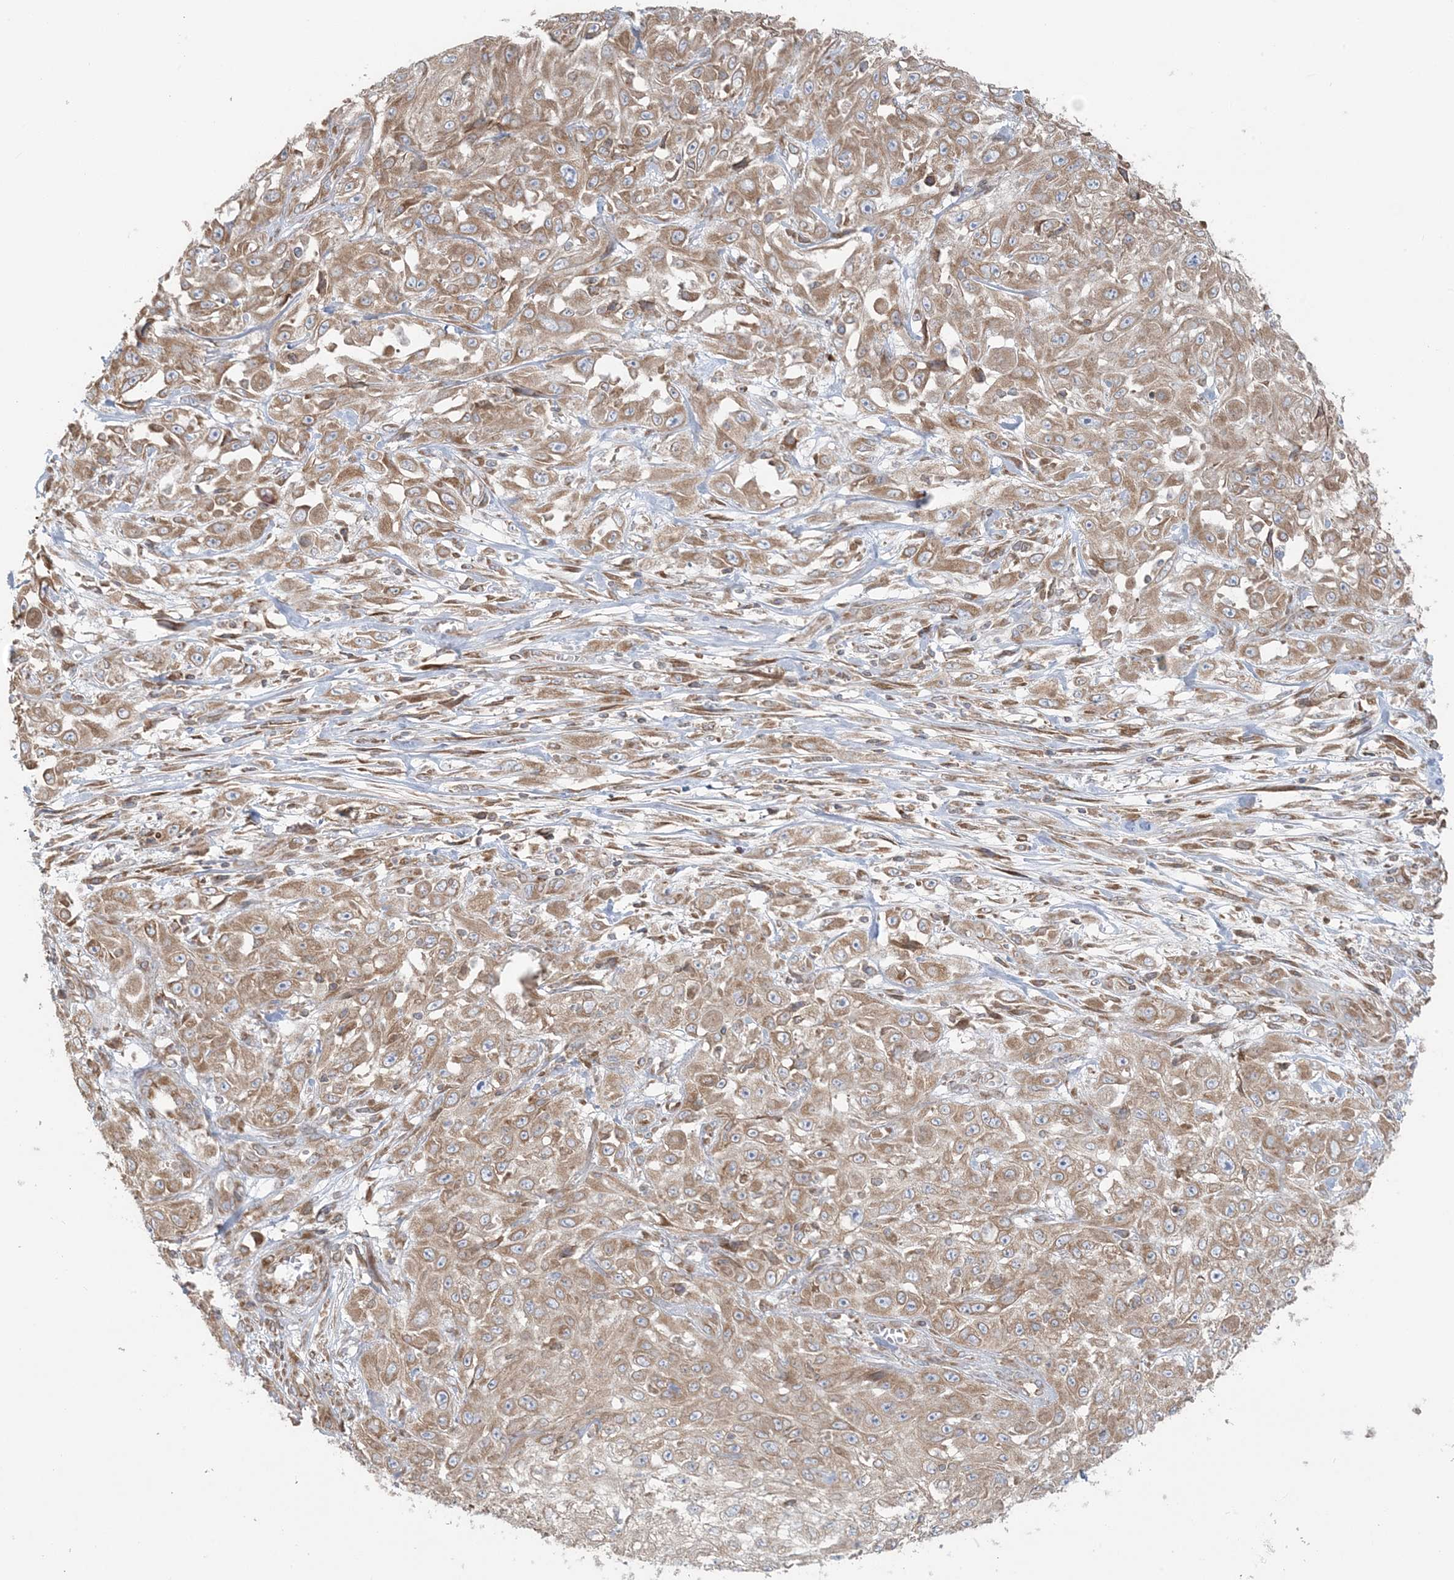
{"staining": {"intensity": "weak", "quantity": ">75%", "location": "cytoplasmic/membranous"}, "tissue": "skin cancer", "cell_type": "Tumor cells", "image_type": "cancer", "snomed": [{"axis": "morphology", "description": "Squamous cell carcinoma, NOS"}, {"axis": "morphology", "description": "Squamous cell carcinoma, metastatic, NOS"}, {"axis": "topography", "description": "Skin"}, {"axis": "topography", "description": "Lymph node"}], "caption": "High-magnification brightfield microscopy of skin metastatic squamous cell carcinoma stained with DAB (brown) and counterstained with hematoxylin (blue). tumor cells exhibit weak cytoplasmic/membranous expression is present in approximately>75% of cells. The protein of interest is shown in brown color, while the nuclei are stained blue.", "gene": "UBXN4", "patient": {"sex": "male", "age": 75}}